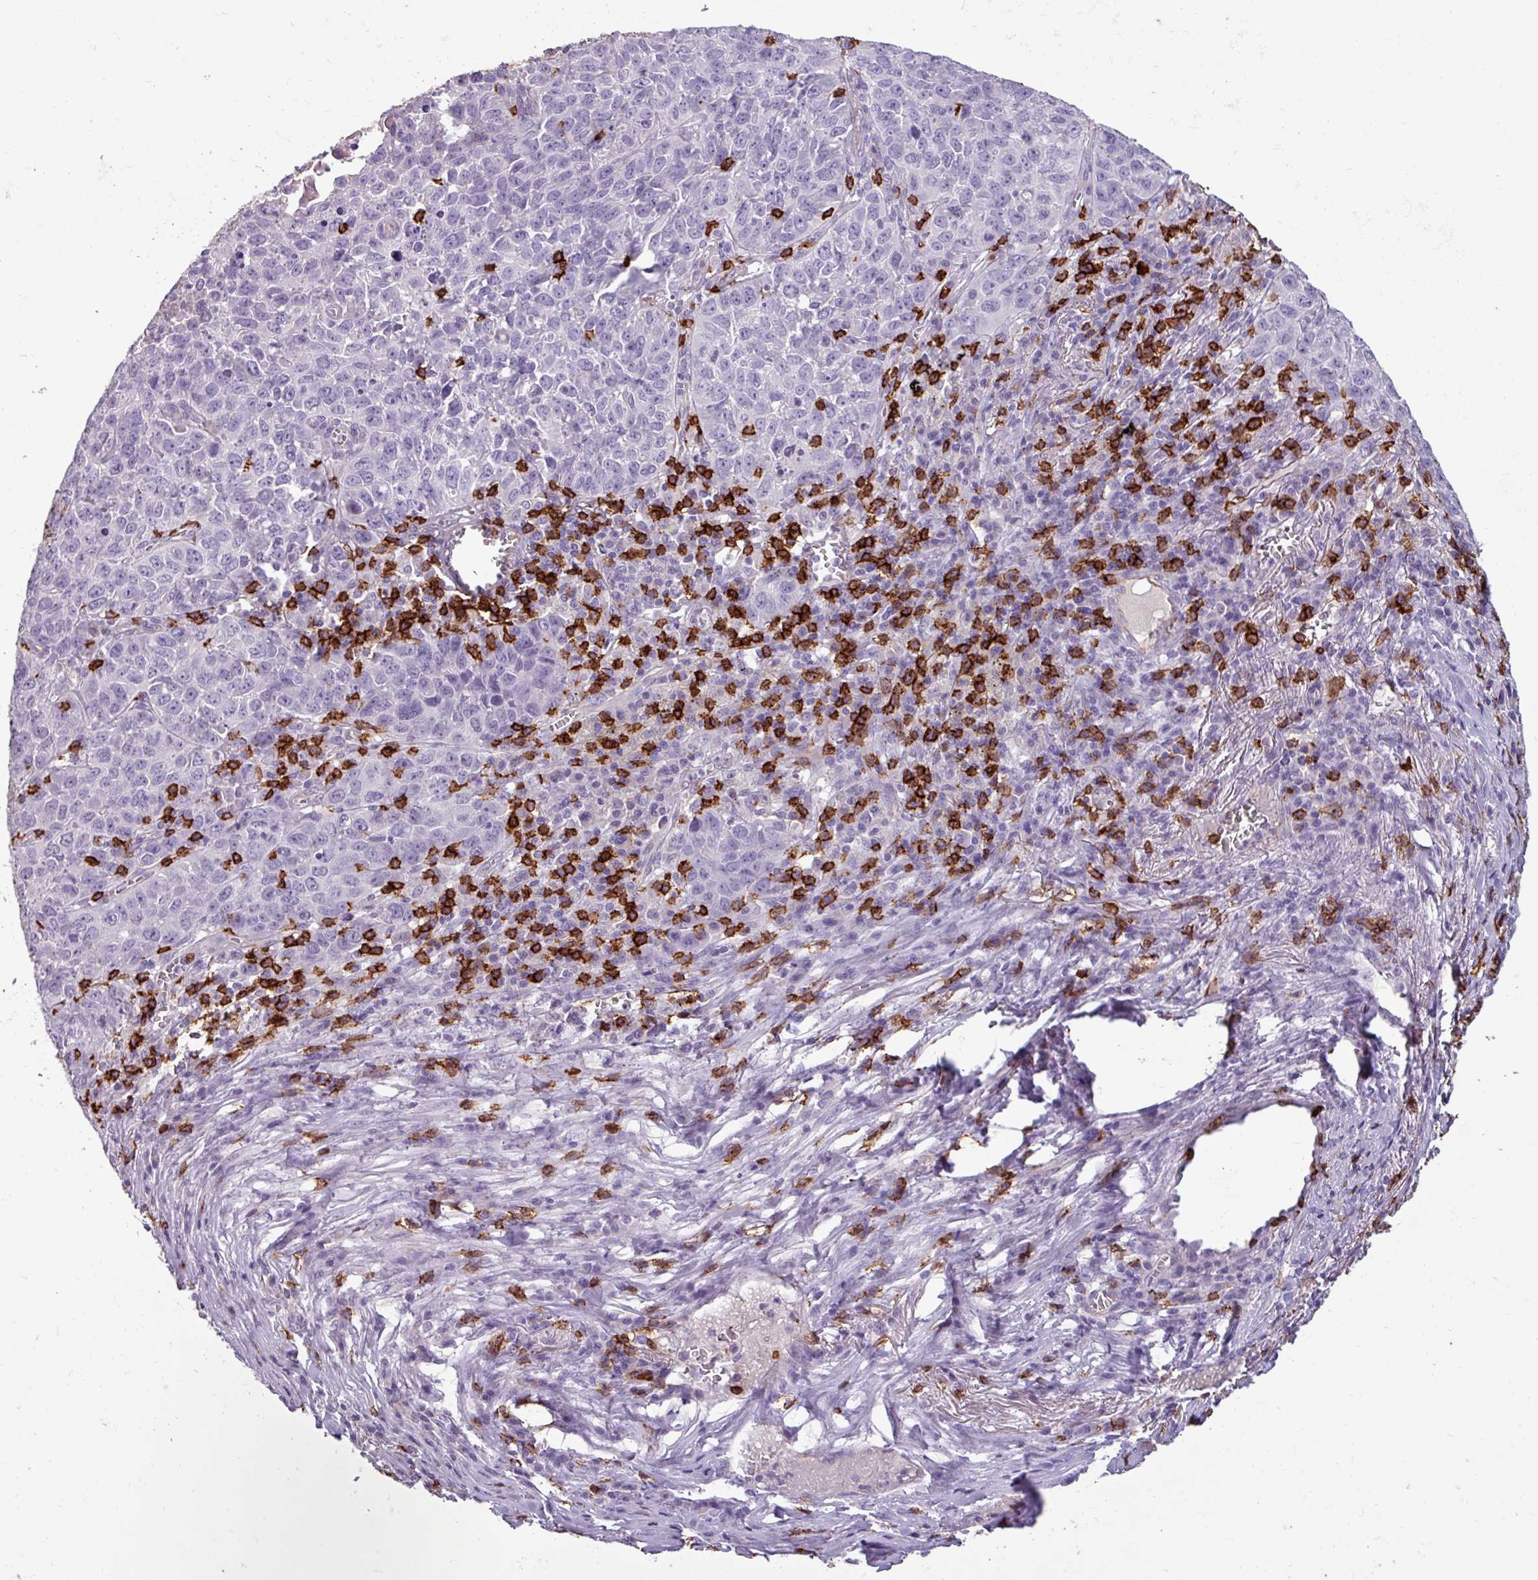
{"staining": {"intensity": "negative", "quantity": "none", "location": "none"}, "tissue": "lung cancer", "cell_type": "Tumor cells", "image_type": "cancer", "snomed": [{"axis": "morphology", "description": "Squamous cell carcinoma, NOS"}, {"axis": "topography", "description": "Lung"}], "caption": "An immunohistochemistry photomicrograph of lung cancer is shown. There is no staining in tumor cells of lung cancer.", "gene": "CD8A", "patient": {"sex": "male", "age": 76}}